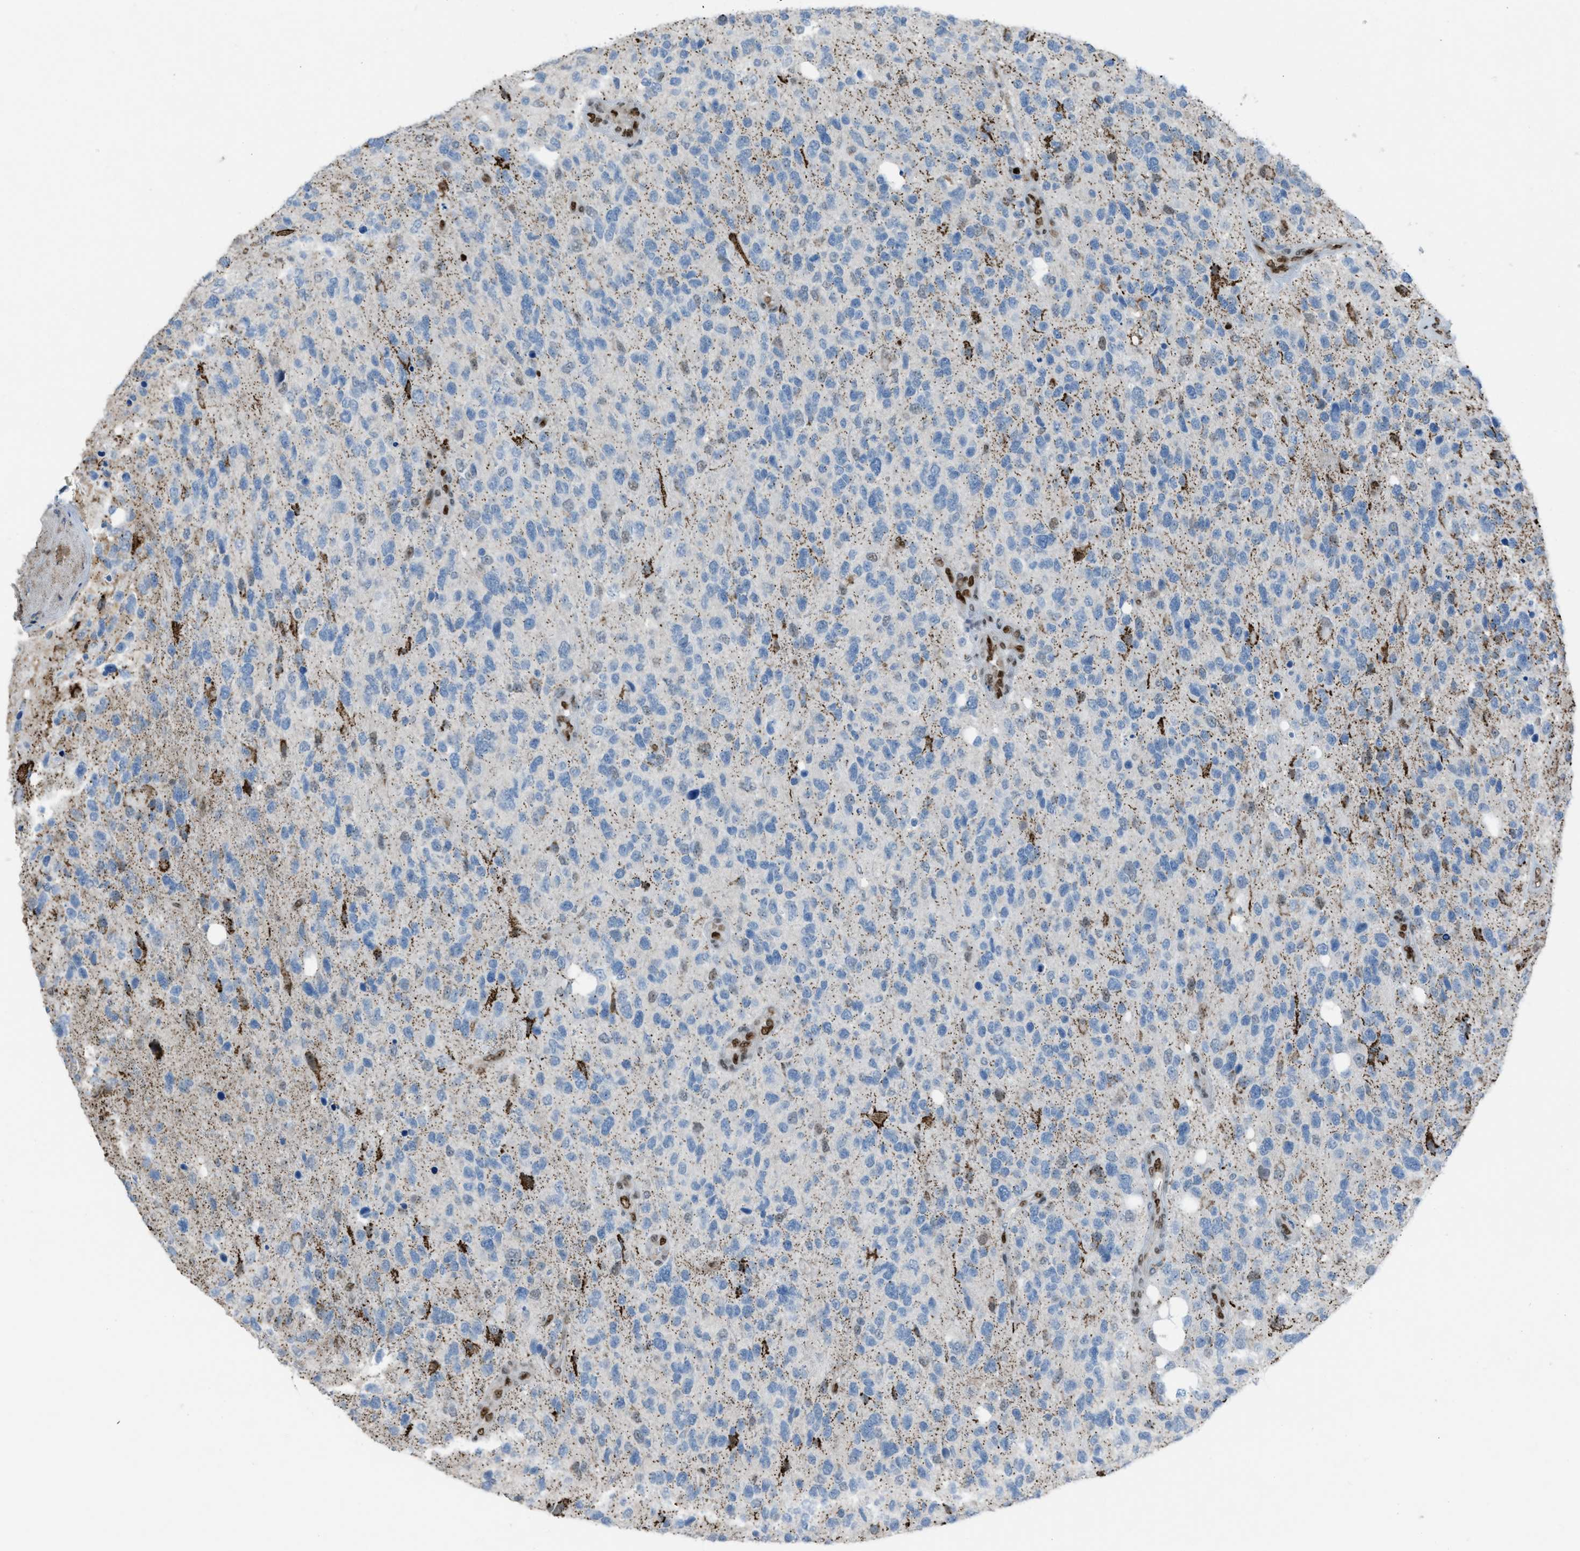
{"staining": {"intensity": "negative", "quantity": "none", "location": "none"}, "tissue": "glioma", "cell_type": "Tumor cells", "image_type": "cancer", "snomed": [{"axis": "morphology", "description": "Glioma, malignant, High grade"}, {"axis": "topography", "description": "Brain"}], "caption": "Human glioma stained for a protein using immunohistochemistry reveals no expression in tumor cells.", "gene": "SLFN5", "patient": {"sex": "female", "age": 58}}